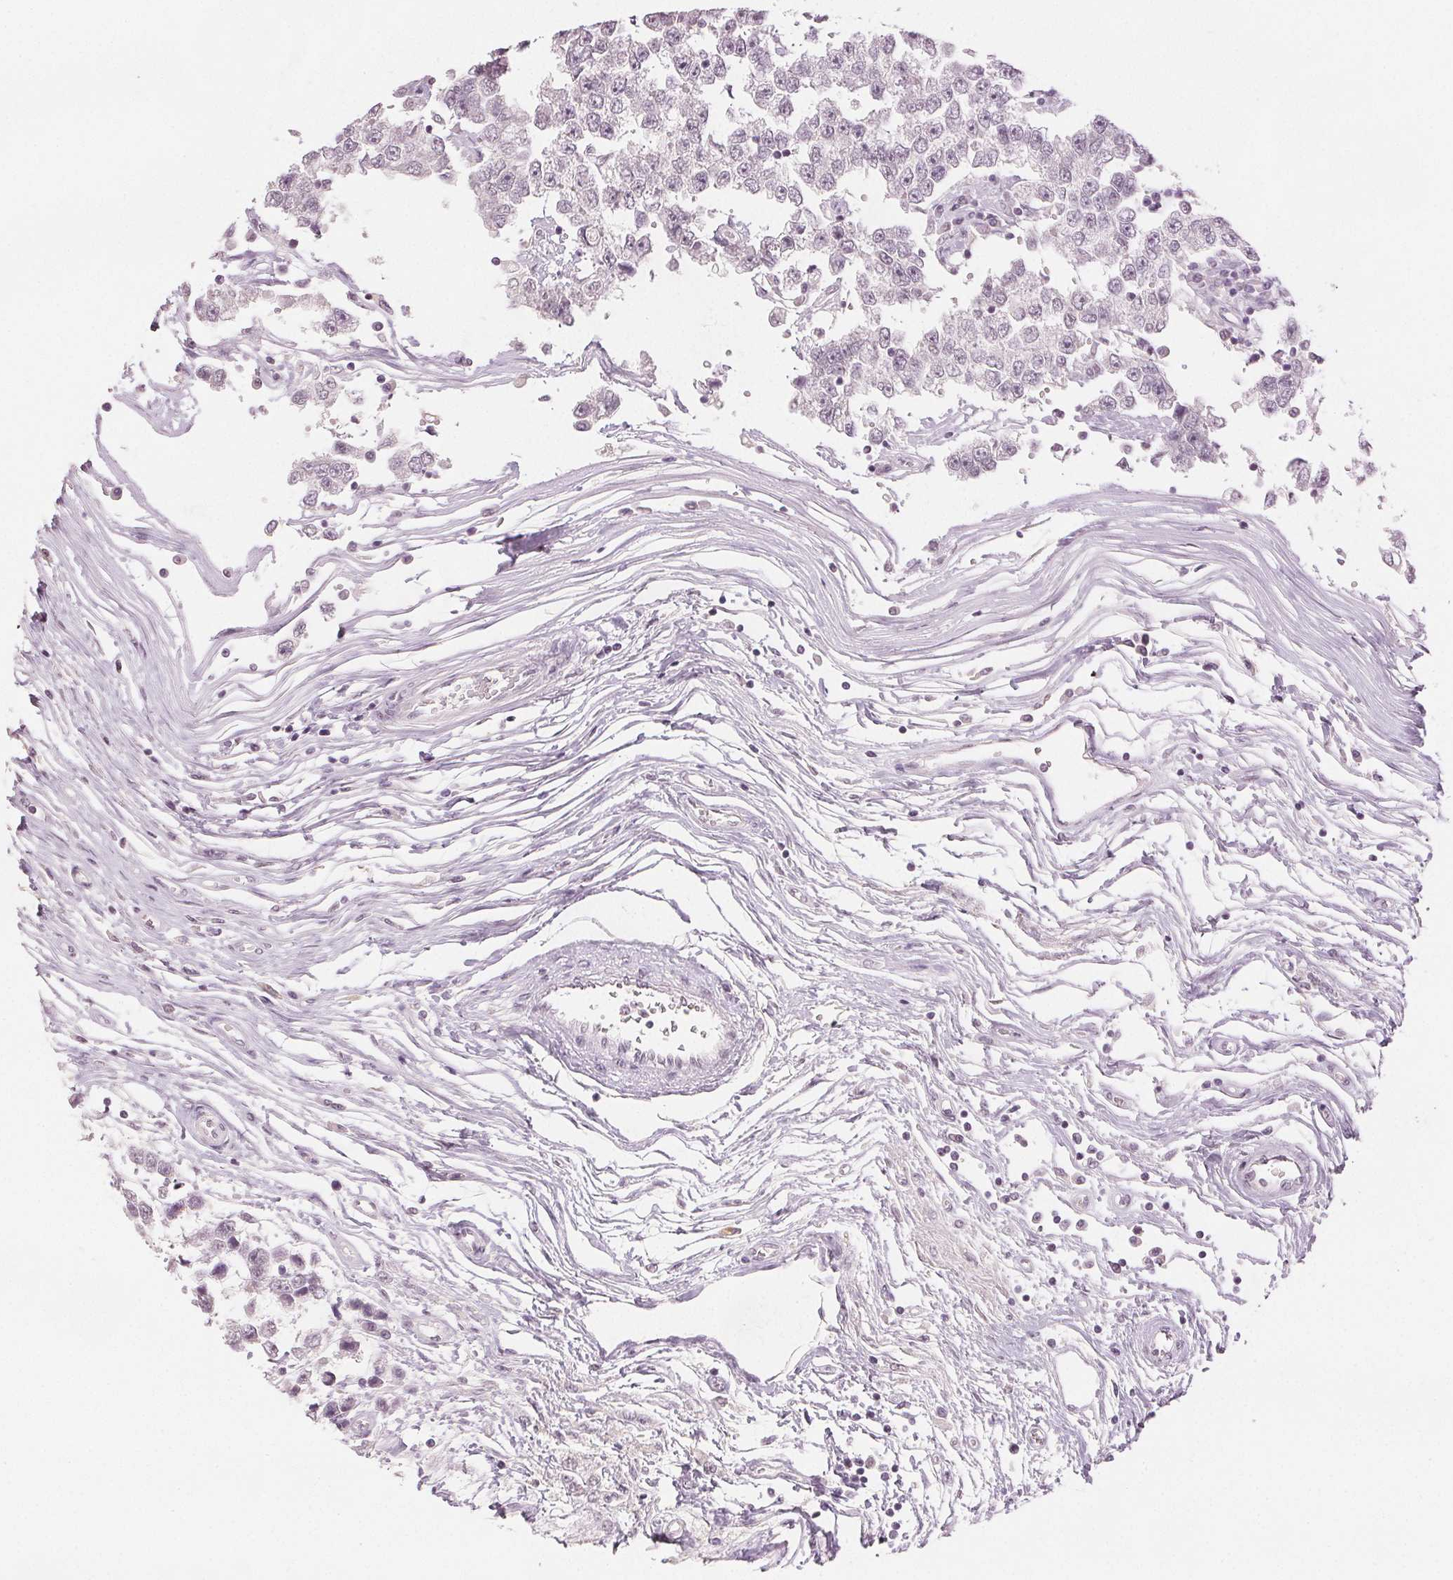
{"staining": {"intensity": "negative", "quantity": "none", "location": "none"}, "tissue": "testis cancer", "cell_type": "Tumor cells", "image_type": "cancer", "snomed": [{"axis": "morphology", "description": "Seminoma, NOS"}, {"axis": "topography", "description": "Testis"}], "caption": "The immunohistochemistry (IHC) image has no significant expression in tumor cells of testis seminoma tissue.", "gene": "SCGN", "patient": {"sex": "male", "age": 34}}